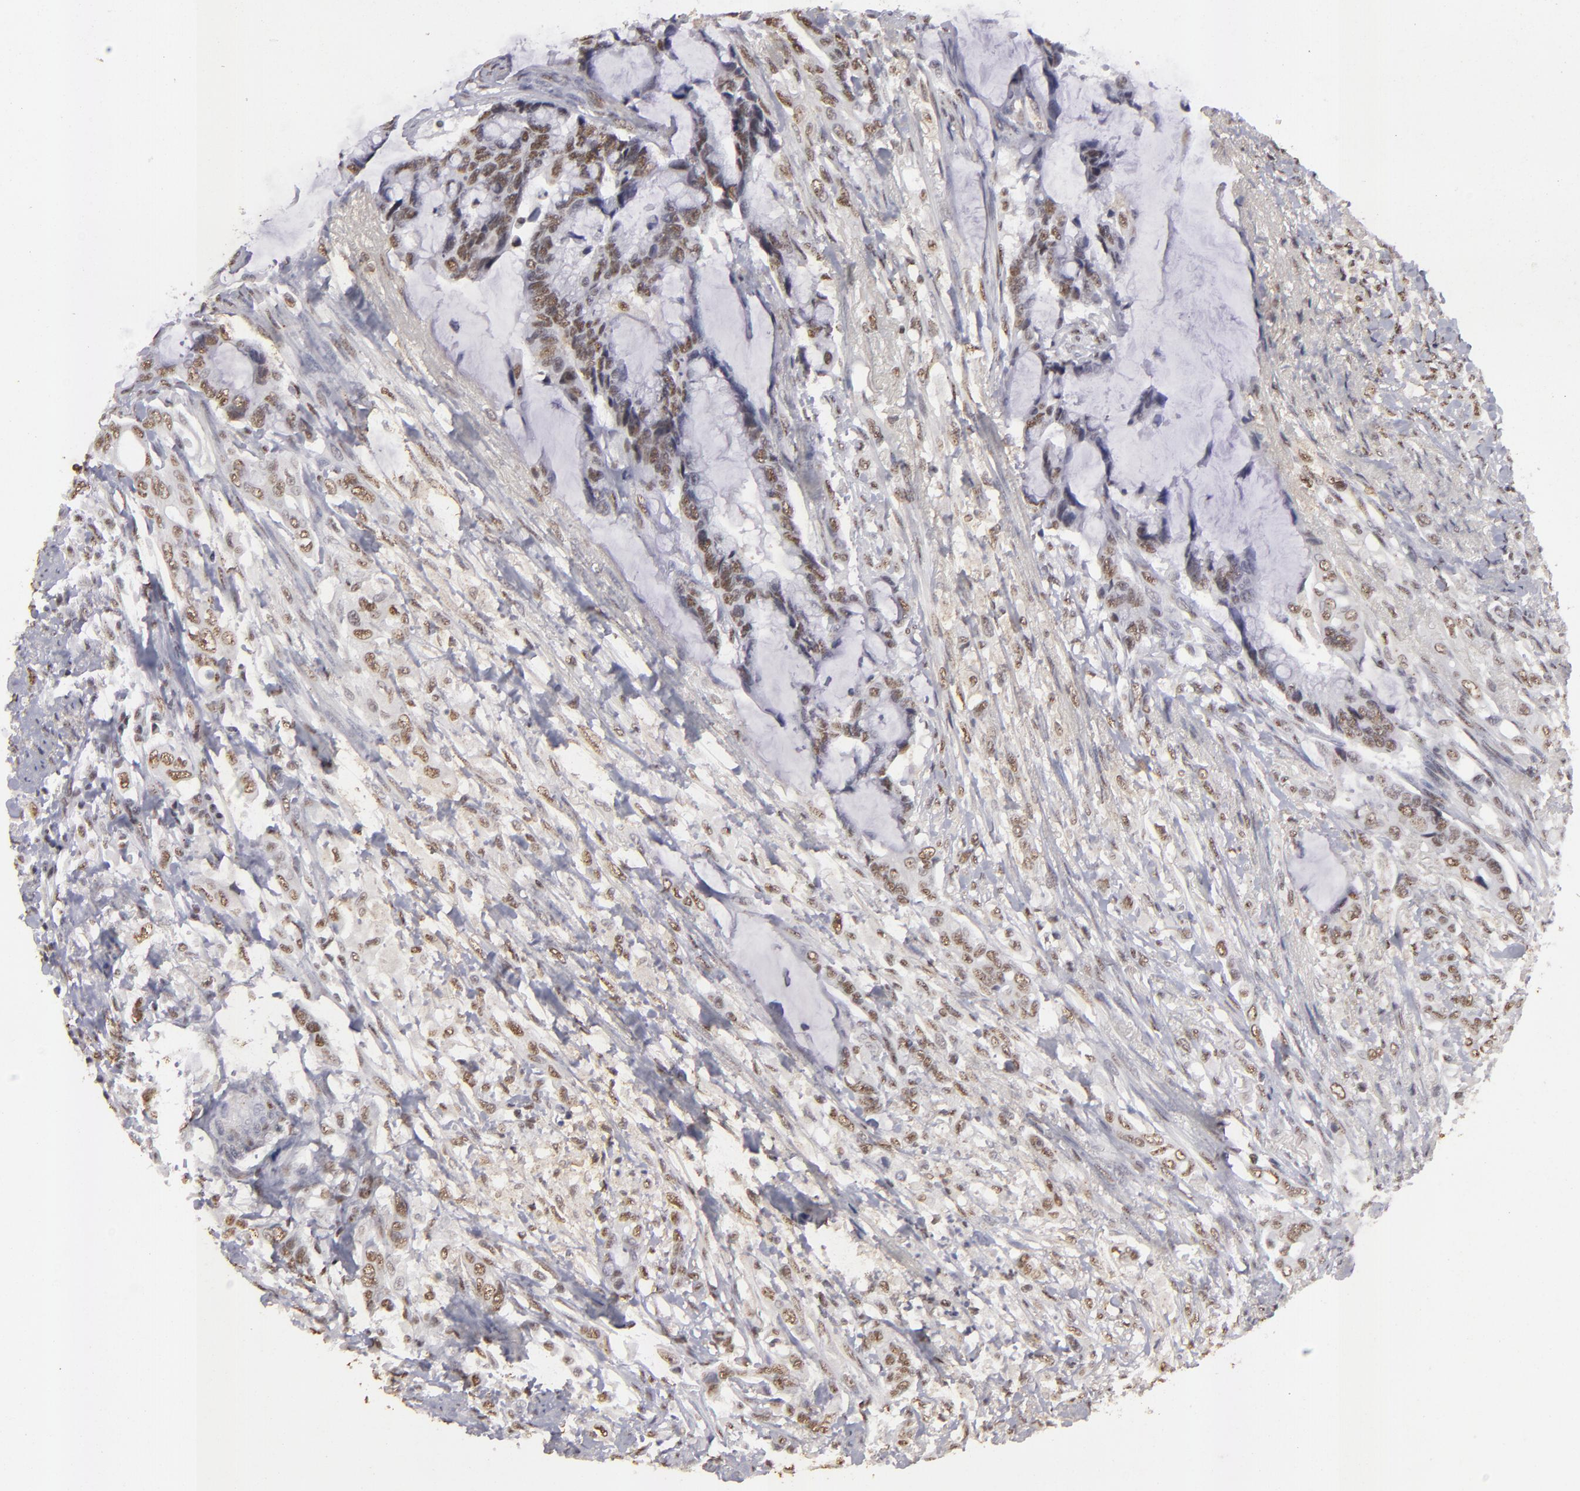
{"staining": {"intensity": "weak", "quantity": ">75%", "location": "nuclear"}, "tissue": "colorectal cancer", "cell_type": "Tumor cells", "image_type": "cancer", "snomed": [{"axis": "morphology", "description": "Adenocarcinoma, NOS"}, {"axis": "topography", "description": "Rectum"}], "caption": "Colorectal cancer was stained to show a protein in brown. There is low levels of weak nuclear staining in approximately >75% of tumor cells. The protein of interest is stained brown, and the nuclei are stained in blue (DAB IHC with brightfield microscopy, high magnification).", "gene": "CBX3", "patient": {"sex": "female", "age": 59}}